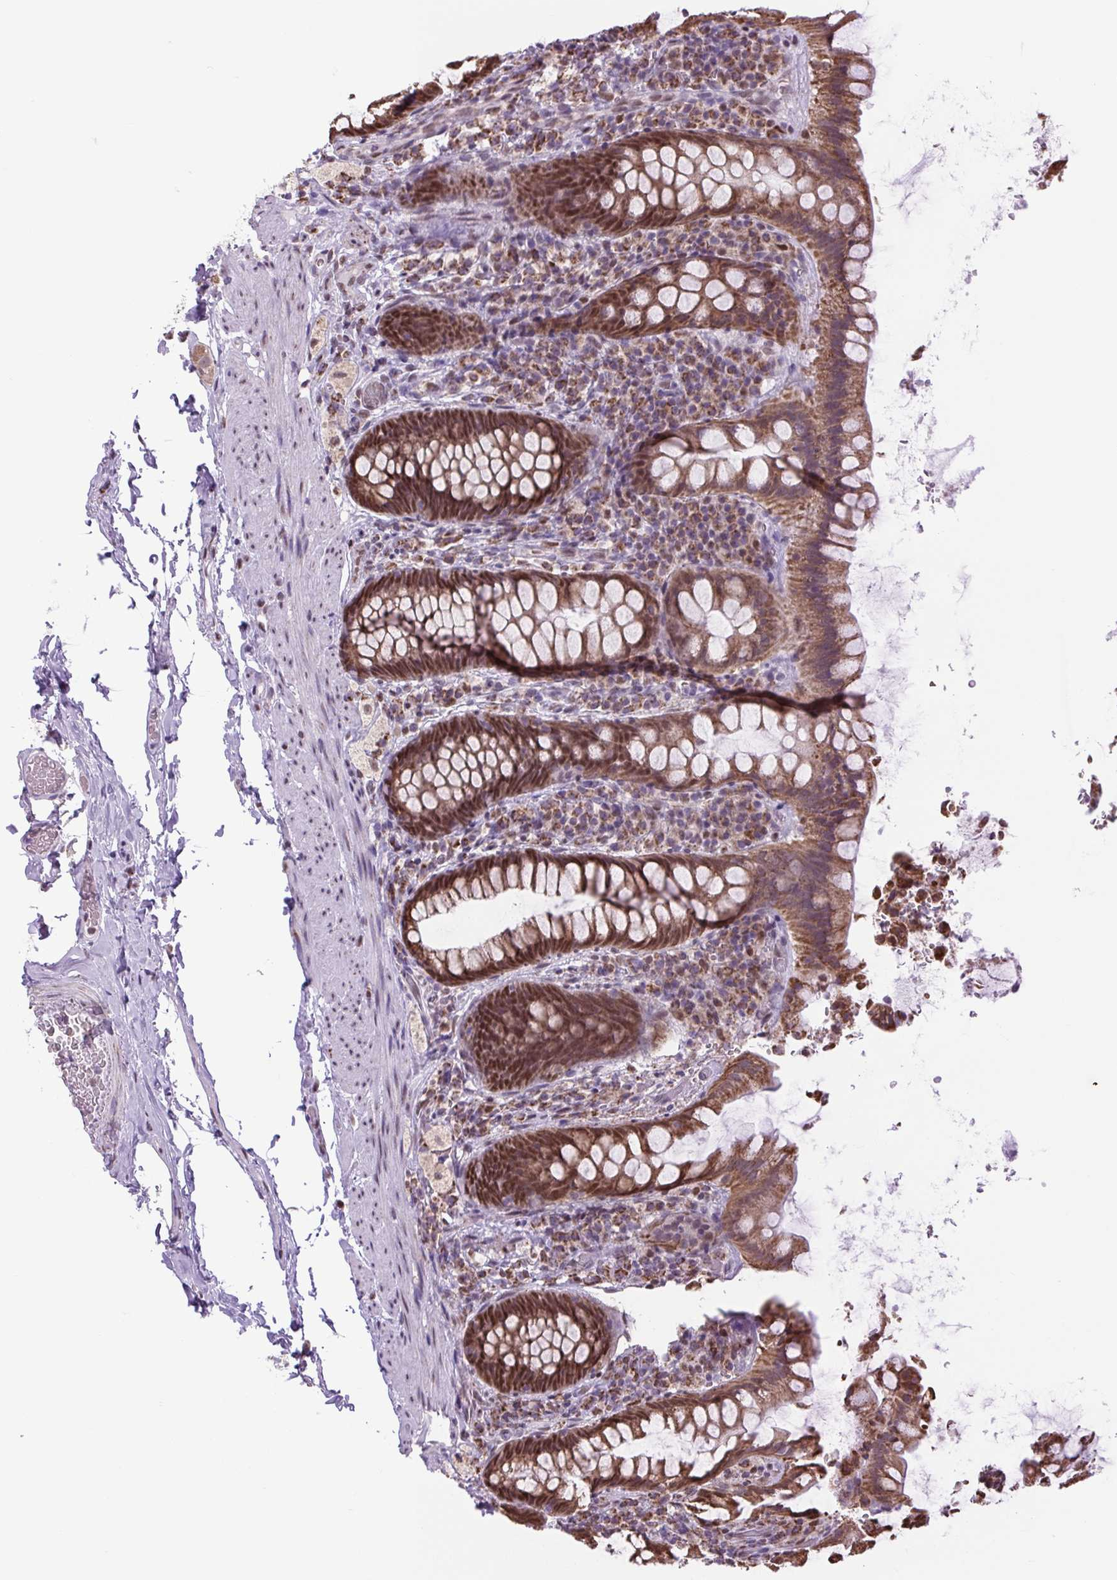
{"staining": {"intensity": "moderate", "quantity": ">75%", "location": "cytoplasmic/membranous,nuclear"}, "tissue": "rectum", "cell_type": "Glandular cells", "image_type": "normal", "snomed": [{"axis": "morphology", "description": "Normal tissue, NOS"}, {"axis": "topography", "description": "Rectum"}], "caption": "A histopathology image showing moderate cytoplasmic/membranous,nuclear staining in approximately >75% of glandular cells in unremarkable rectum, as visualized by brown immunohistochemical staining.", "gene": "SCO2", "patient": {"sex": "female", "age": 69}}